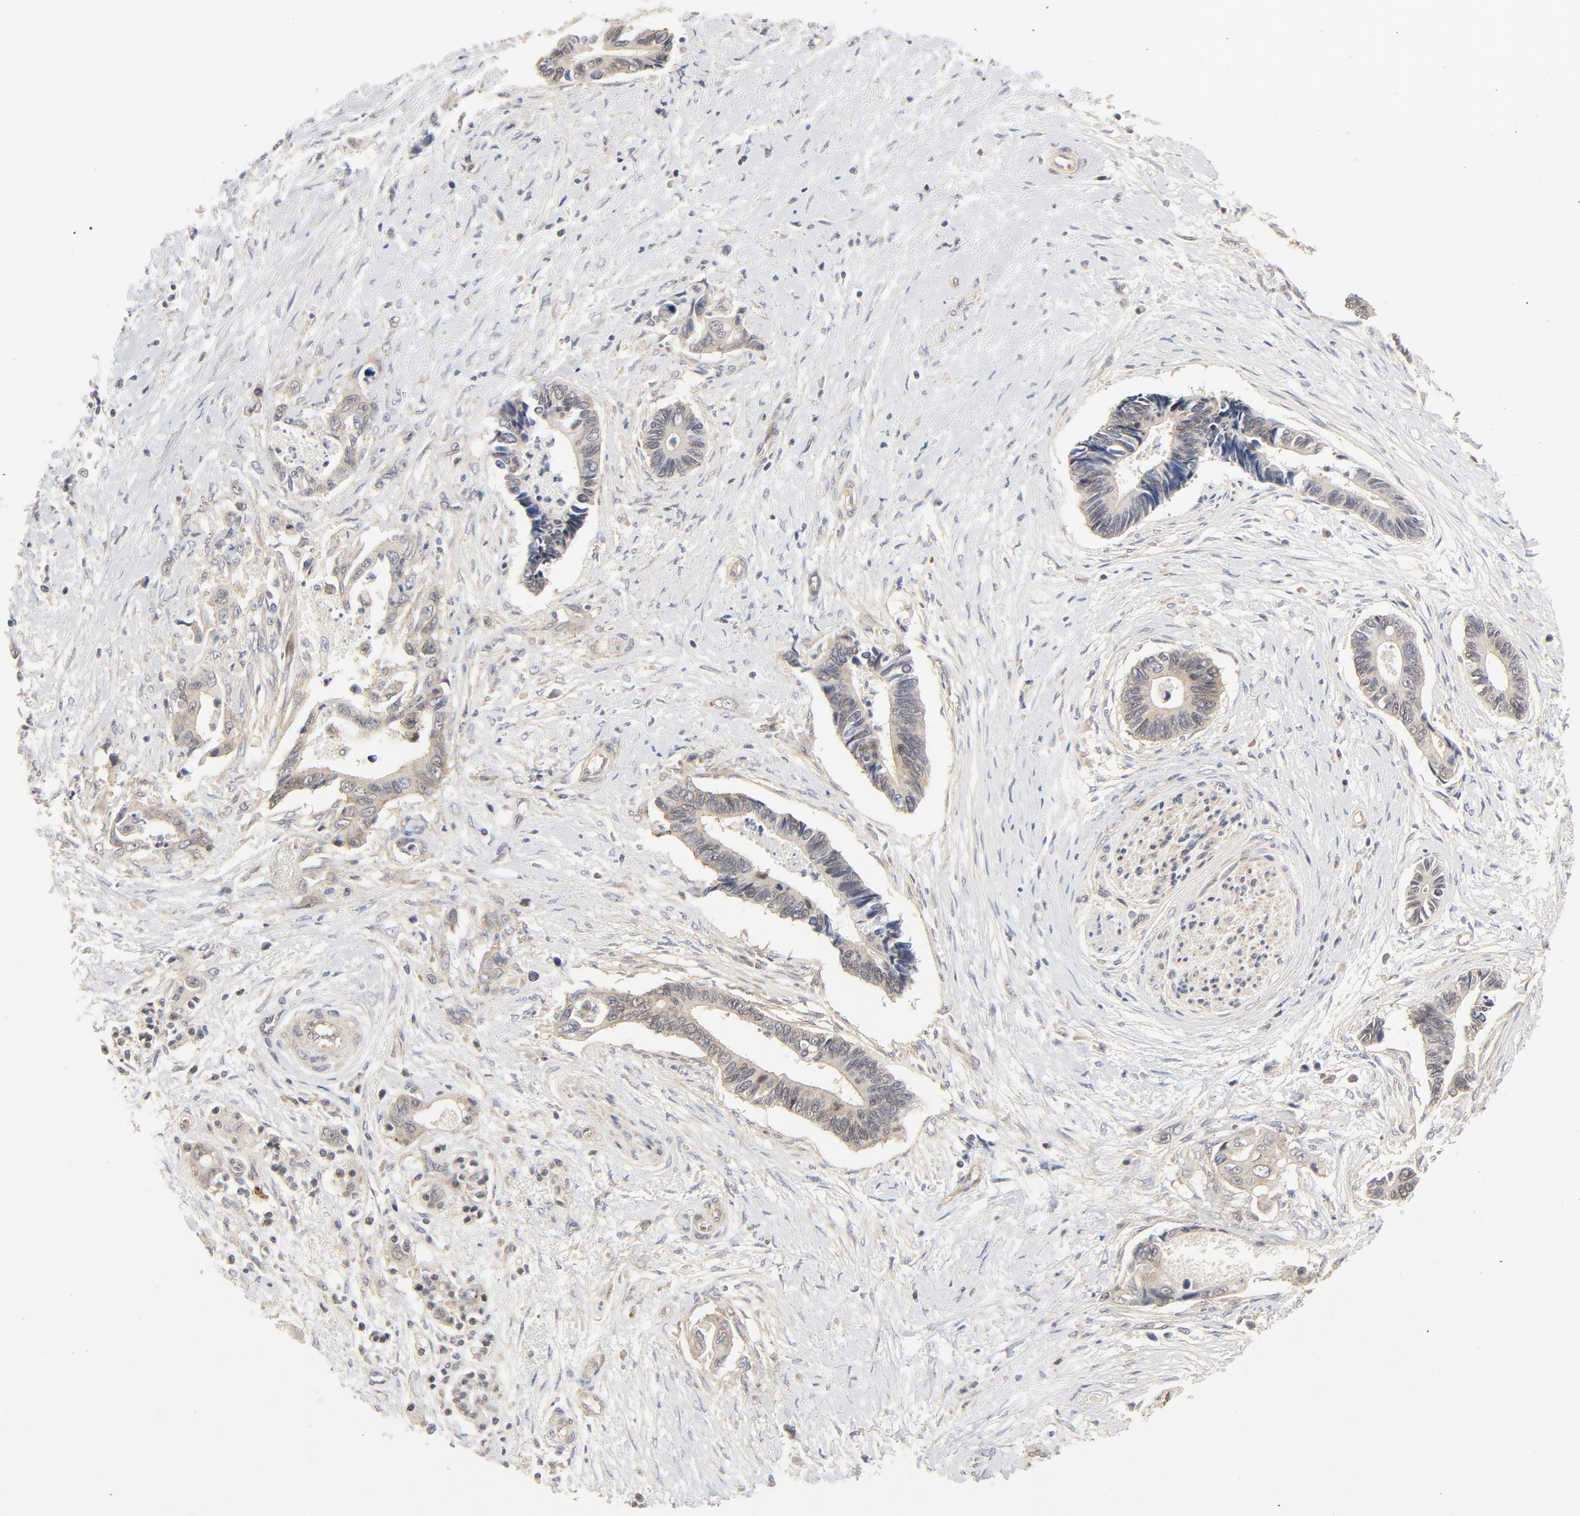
{"staining": {"intensity": "negative", "quantity": "none", "location": "none"}, "tissue": "pancreatic cancer", "cell_type": "Tumor cells", "image_type": "cancer", "snomed": [{"axis": "morphology", "description": "Adenocarcinoma, NOS"}, {"axis": "topography", "description": "Pancreas"}], "caption": "The micrograph shows no significant positivity in tumor cells of pancreatic cancer (adenocarcinoma).", "gene": "MAP2K7", "patient": {"sex": "female", "age": 70}}